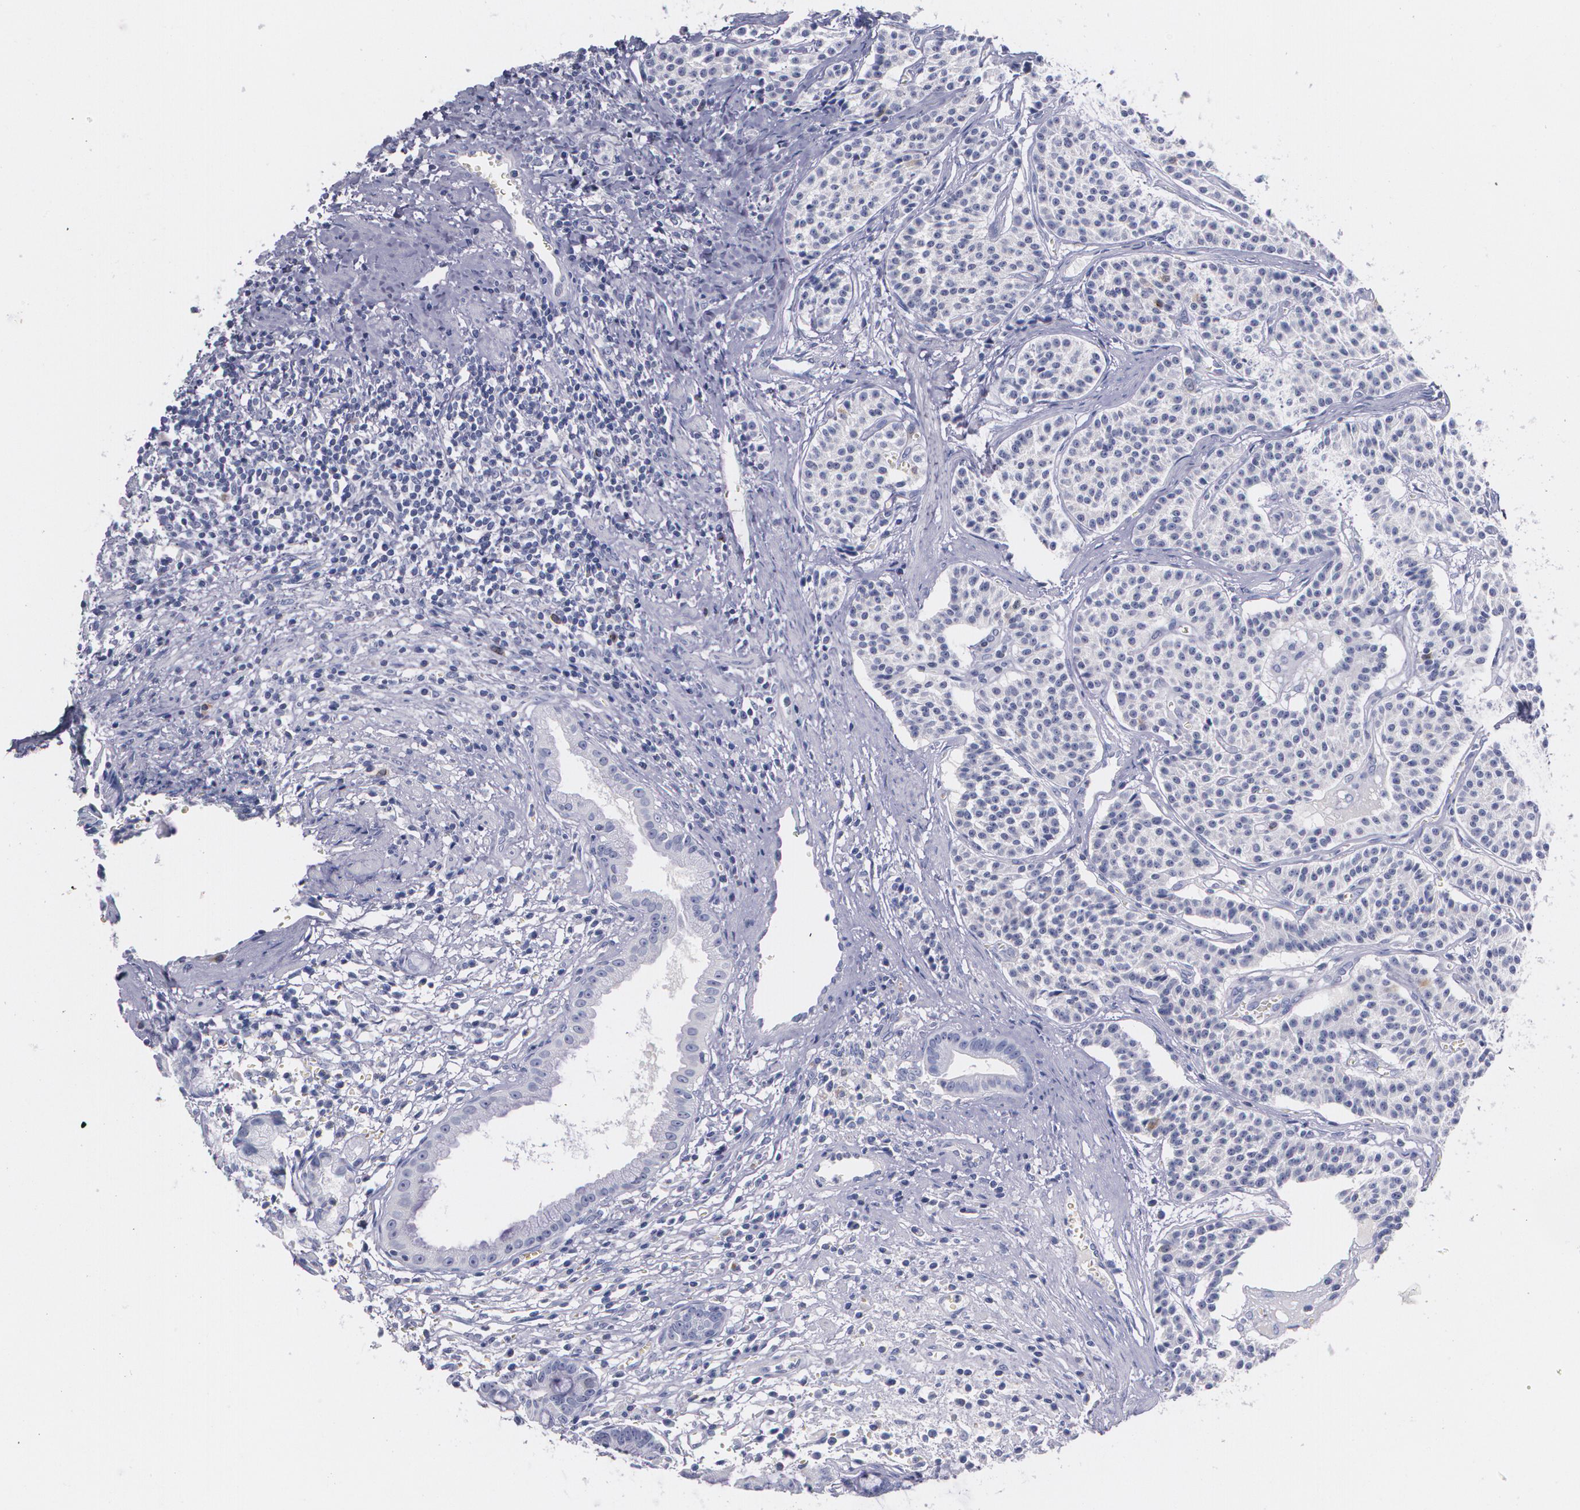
{"staining": {"intensity": "weak", "quantity": "<25%", "location": "cytoplasmic/membranous"}, "tissue": "carcinoid", "cell_type": "Tumor cells", "image_type": "cancer", "snomed": [{"axis": "morphology", "description": "Carcinoid, malignant, NOS"}, {"axis": "topography", "description": "Stomach"}], "caption": "The immunohistochemistry (IHC) micrograph has no significant staining in tumor cells of malignant carcinoid tissue.", "gene": "HMMR", "patient": {"sex": "female", "age": 76}}